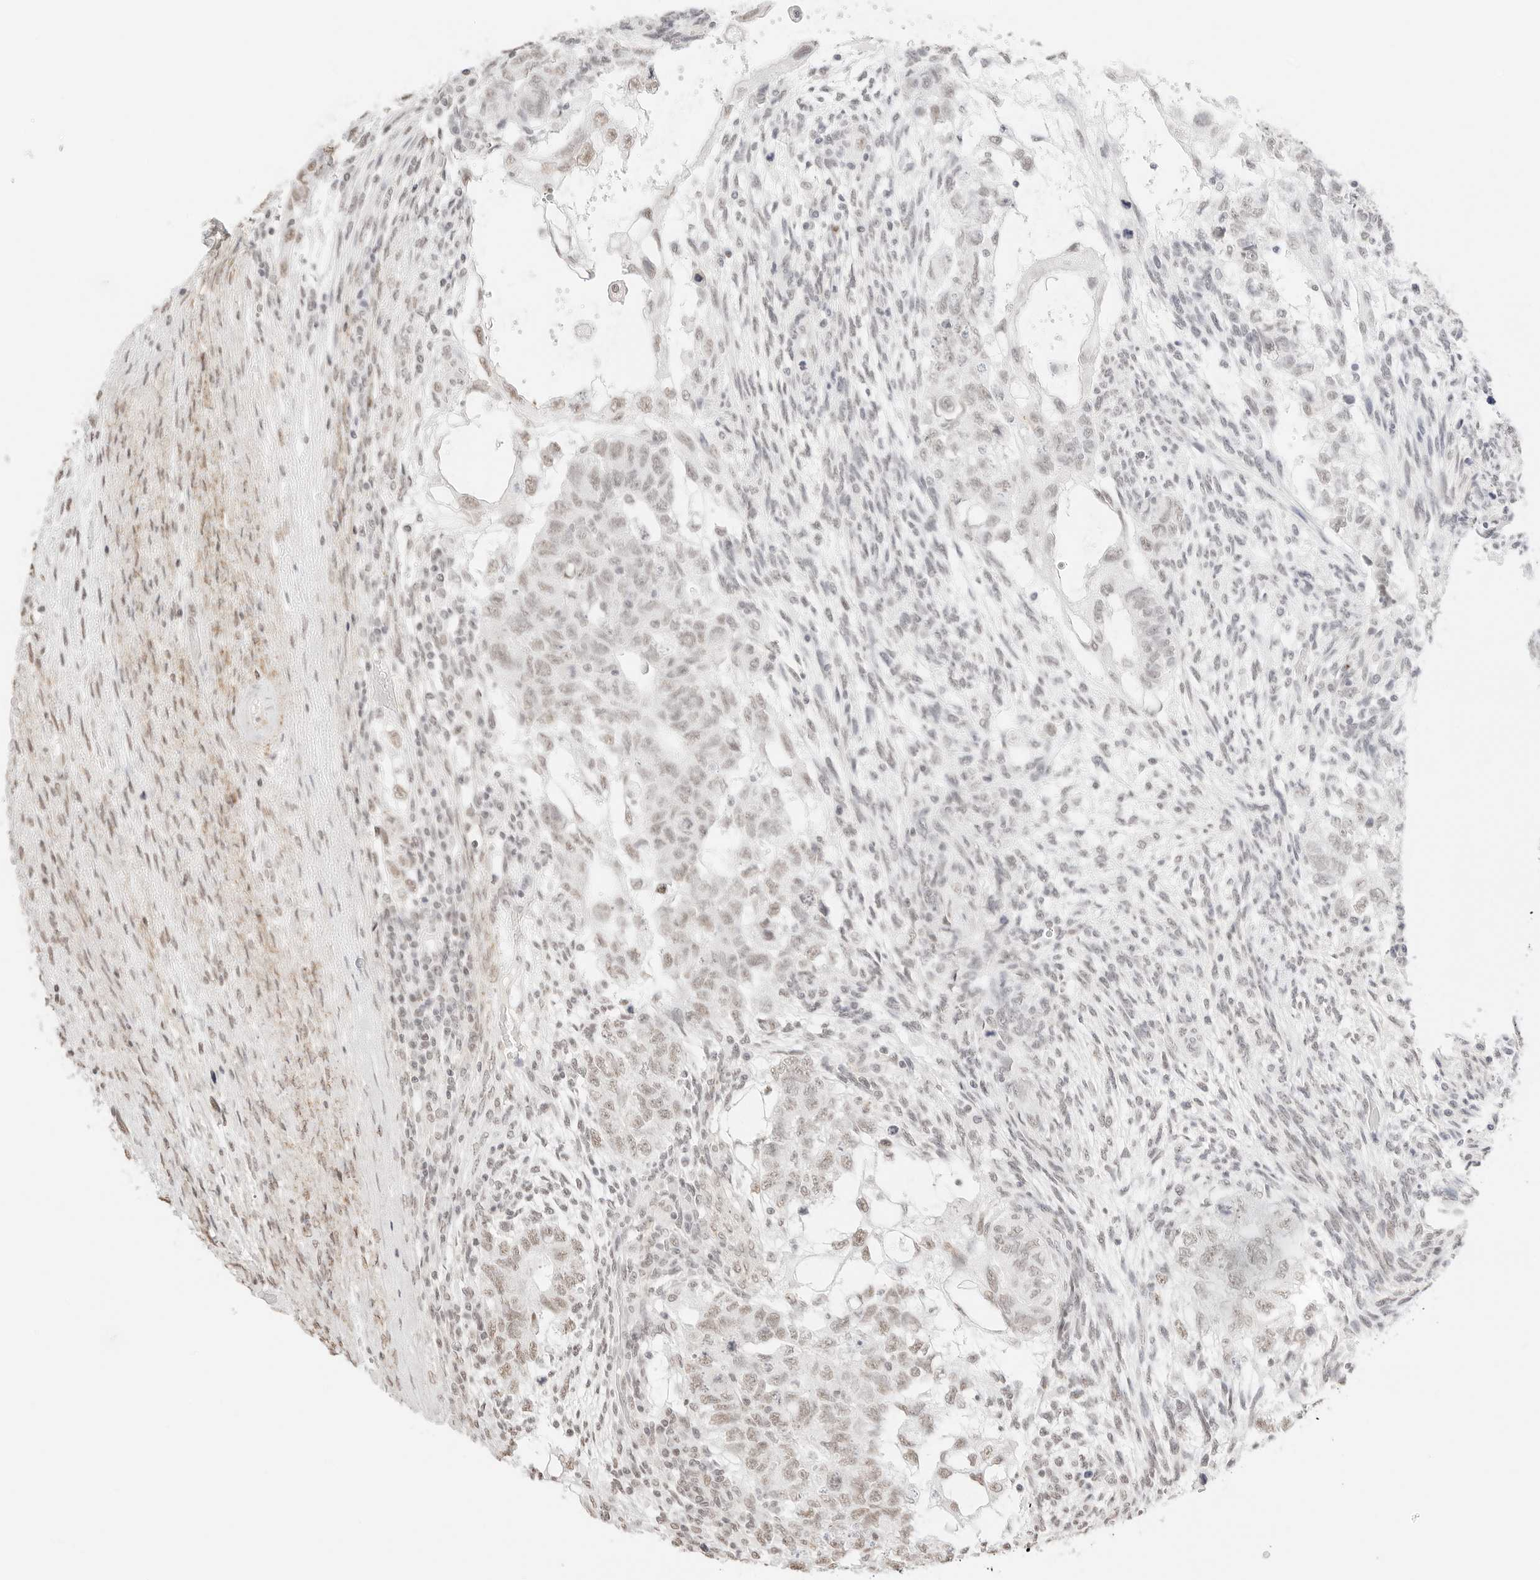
{"staining": {"intensity": "moderate", "quantity": "25%-75%", "location": "nuclear"}, "tissue": "testis cancer", "cell_type": "Tumor cells", "image_type": "cancer", "snomed": [{"axis": "morphology", "description": "Normal tissue, NOS"}, {"axis": "morphology", "description": "Carcinoma, Embryonal, NOS"}, {"axis": "topography", "description": "Testis"}], "caption": "Human testis cancer stained with a brown dye displays moderate nuclear positive expression in about 25%-75% of tumor cells.", "gene": "FBLN5", "patient": {"sex": "male", "age": 36}}